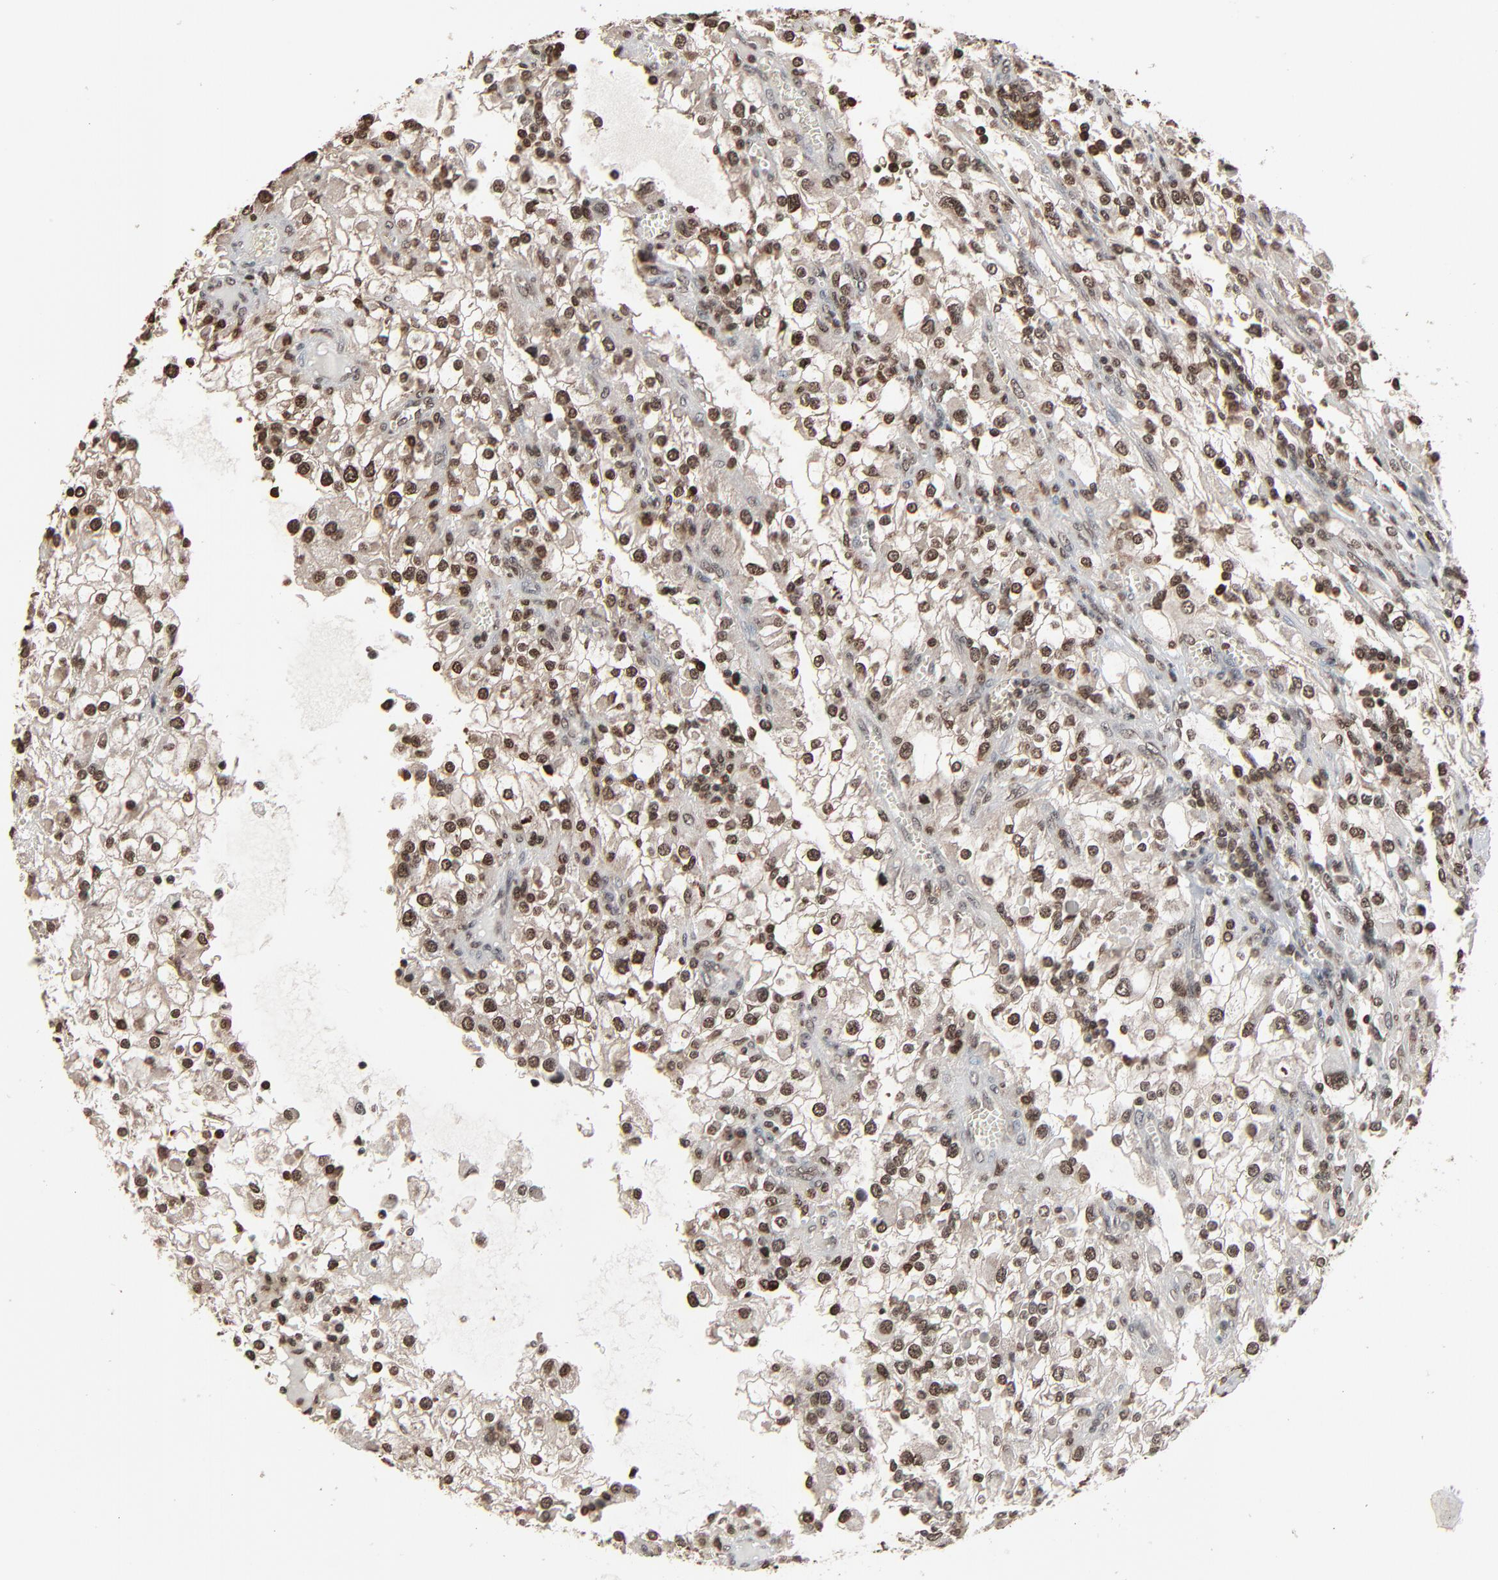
{"staining": {"intensity": "moderate", "quantity": ">75%", "location": "nuclear"}, "tissue": "renal cancer", "cell_type": "Tumor cells", "image_type": "cancer", "snomed": [{"axis": "morphology", "description": "Adenocarcinoma, NOS"}, {"axis": "topography", "description": "Kidney"}], "caption": "Brown immunohistochemical staining in human renal adenocarcinoma shows moderate nuclear staining in approximately >75% of tumor cells.", "gene": "RPS6KA3", "patient": {"sex": "female", "age": 52}}